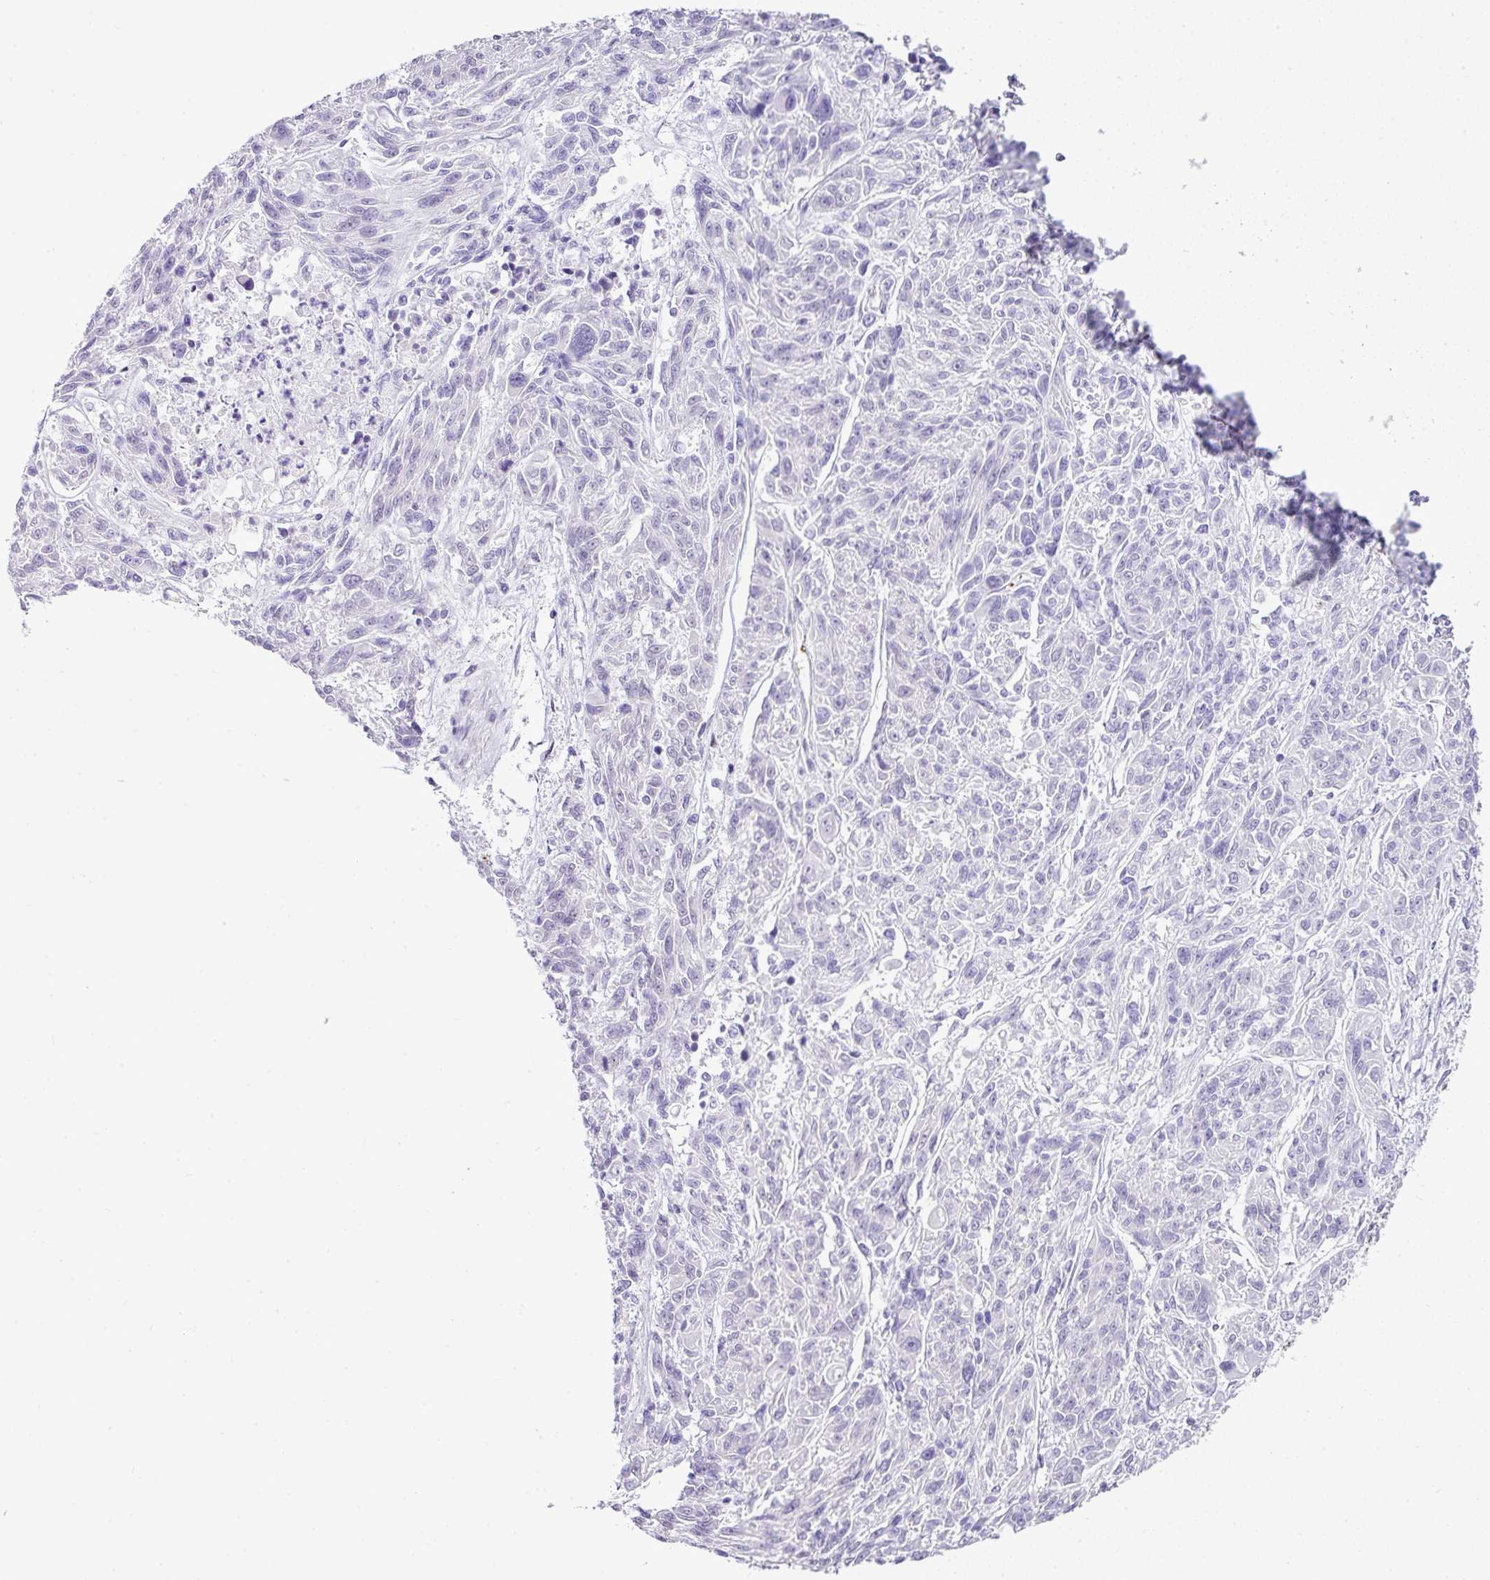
{"staining": {"intensity": "negative", "quantity": "none", "location": "none"}, "tissue": "melanoma", "cell_type": "Tumor cells", "image_type": "cancer", "snomed": [{"axis": "morphology", "description": "Malignant melanoma, NOS"}, {"axis": "topography", "description": "Skin"}], "caption": "A micrograph of melanoma stained for a protein demonstrates no brown staining in tumor cells.", "gene": "CMTM5", "patient": {"sex": "male", "age": 53}}